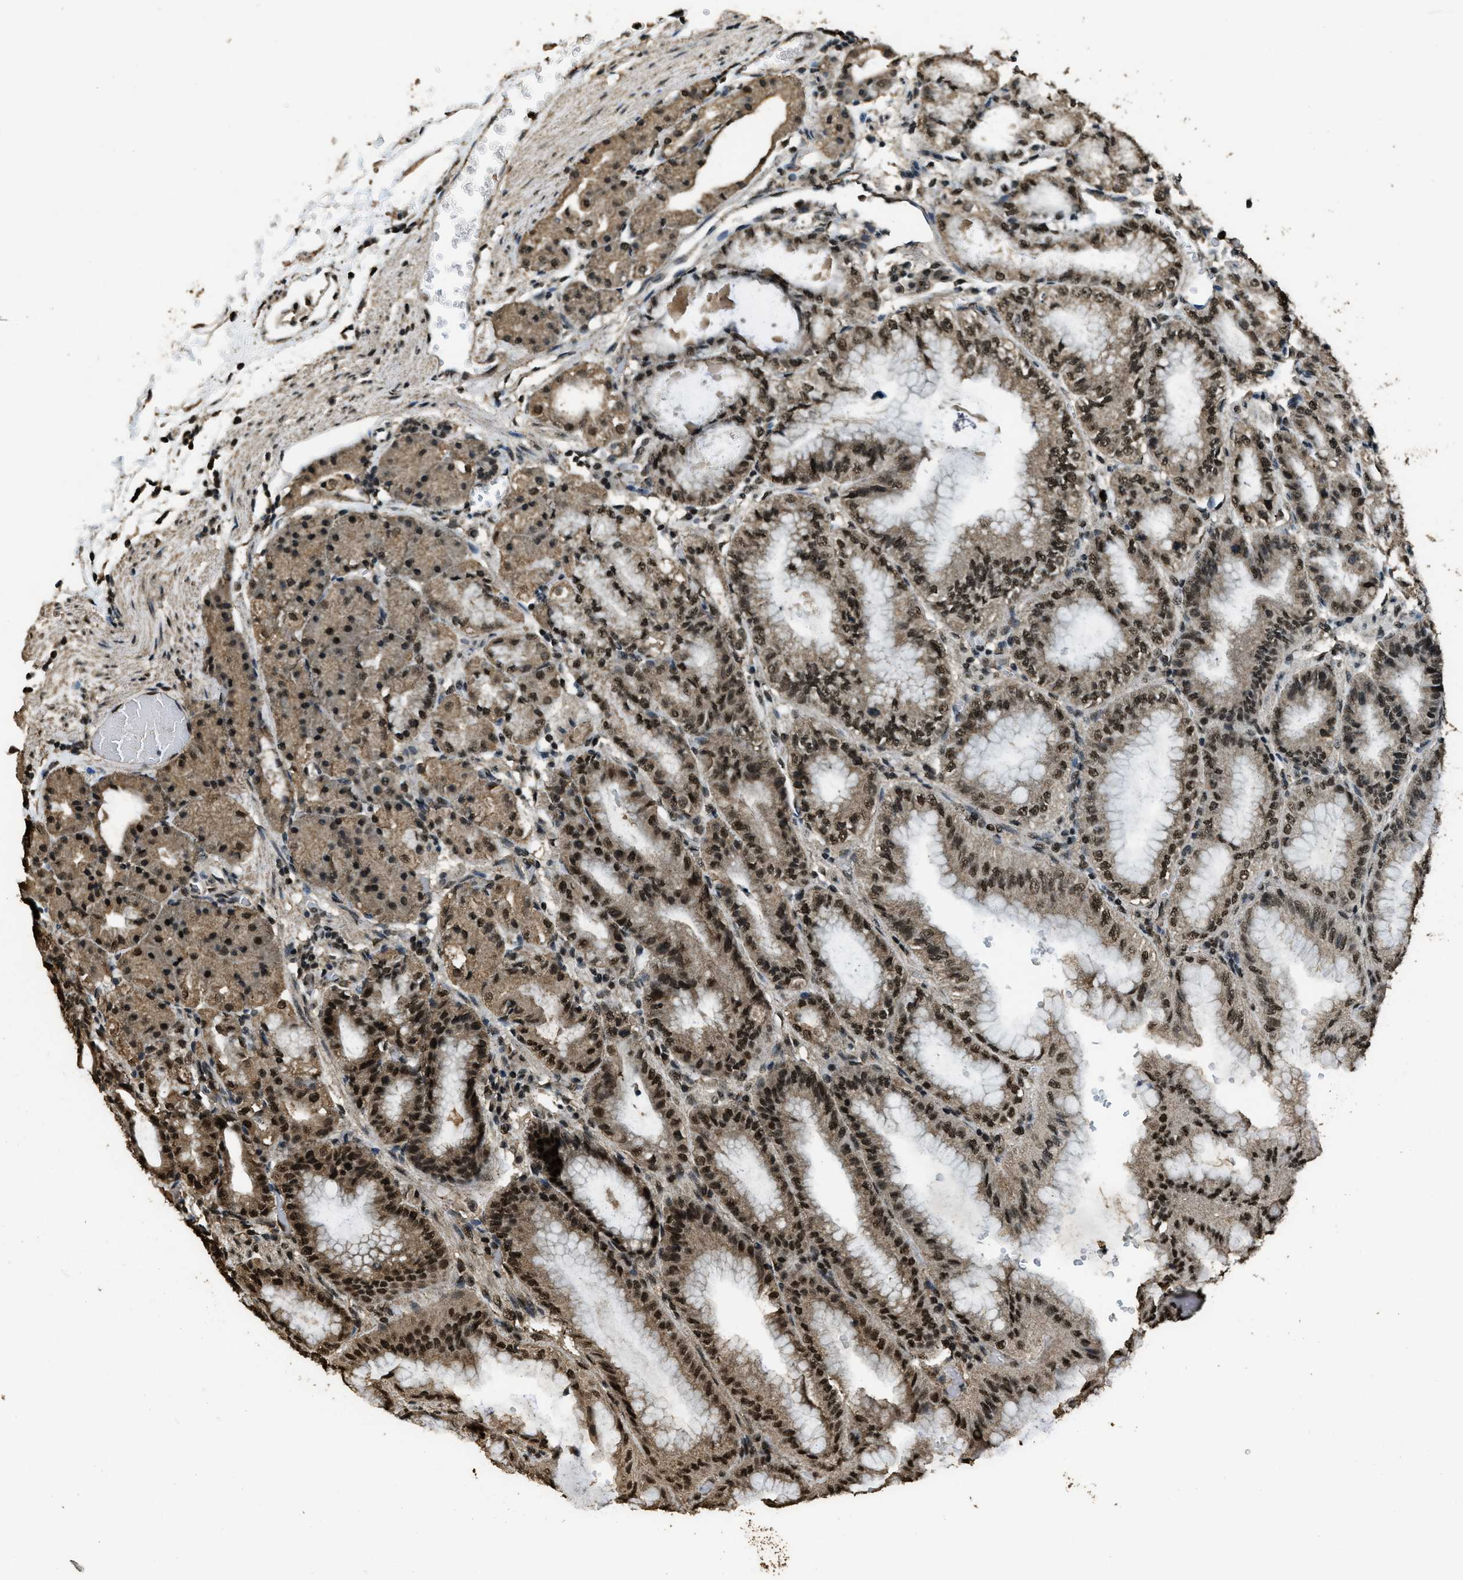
{"staining": {"intensity": "strong", "quantity": ">75%", "location": "nuclear"}, "tissue": "stomach", "cell_type": "Glandular cells", "image_type": "normal", "snomed": [{"axis": "morphology", "description": "Normal tissue, NOS"}, {"axis": "topography", "description": "Stomach, lower"}], "caption": "Stomach stained with DAB IHC displays high levels of strong nuclear positivity in about >75% of glandular cells.", "gene": "MYB", "patient": {"sex": "male", "age": 71}}